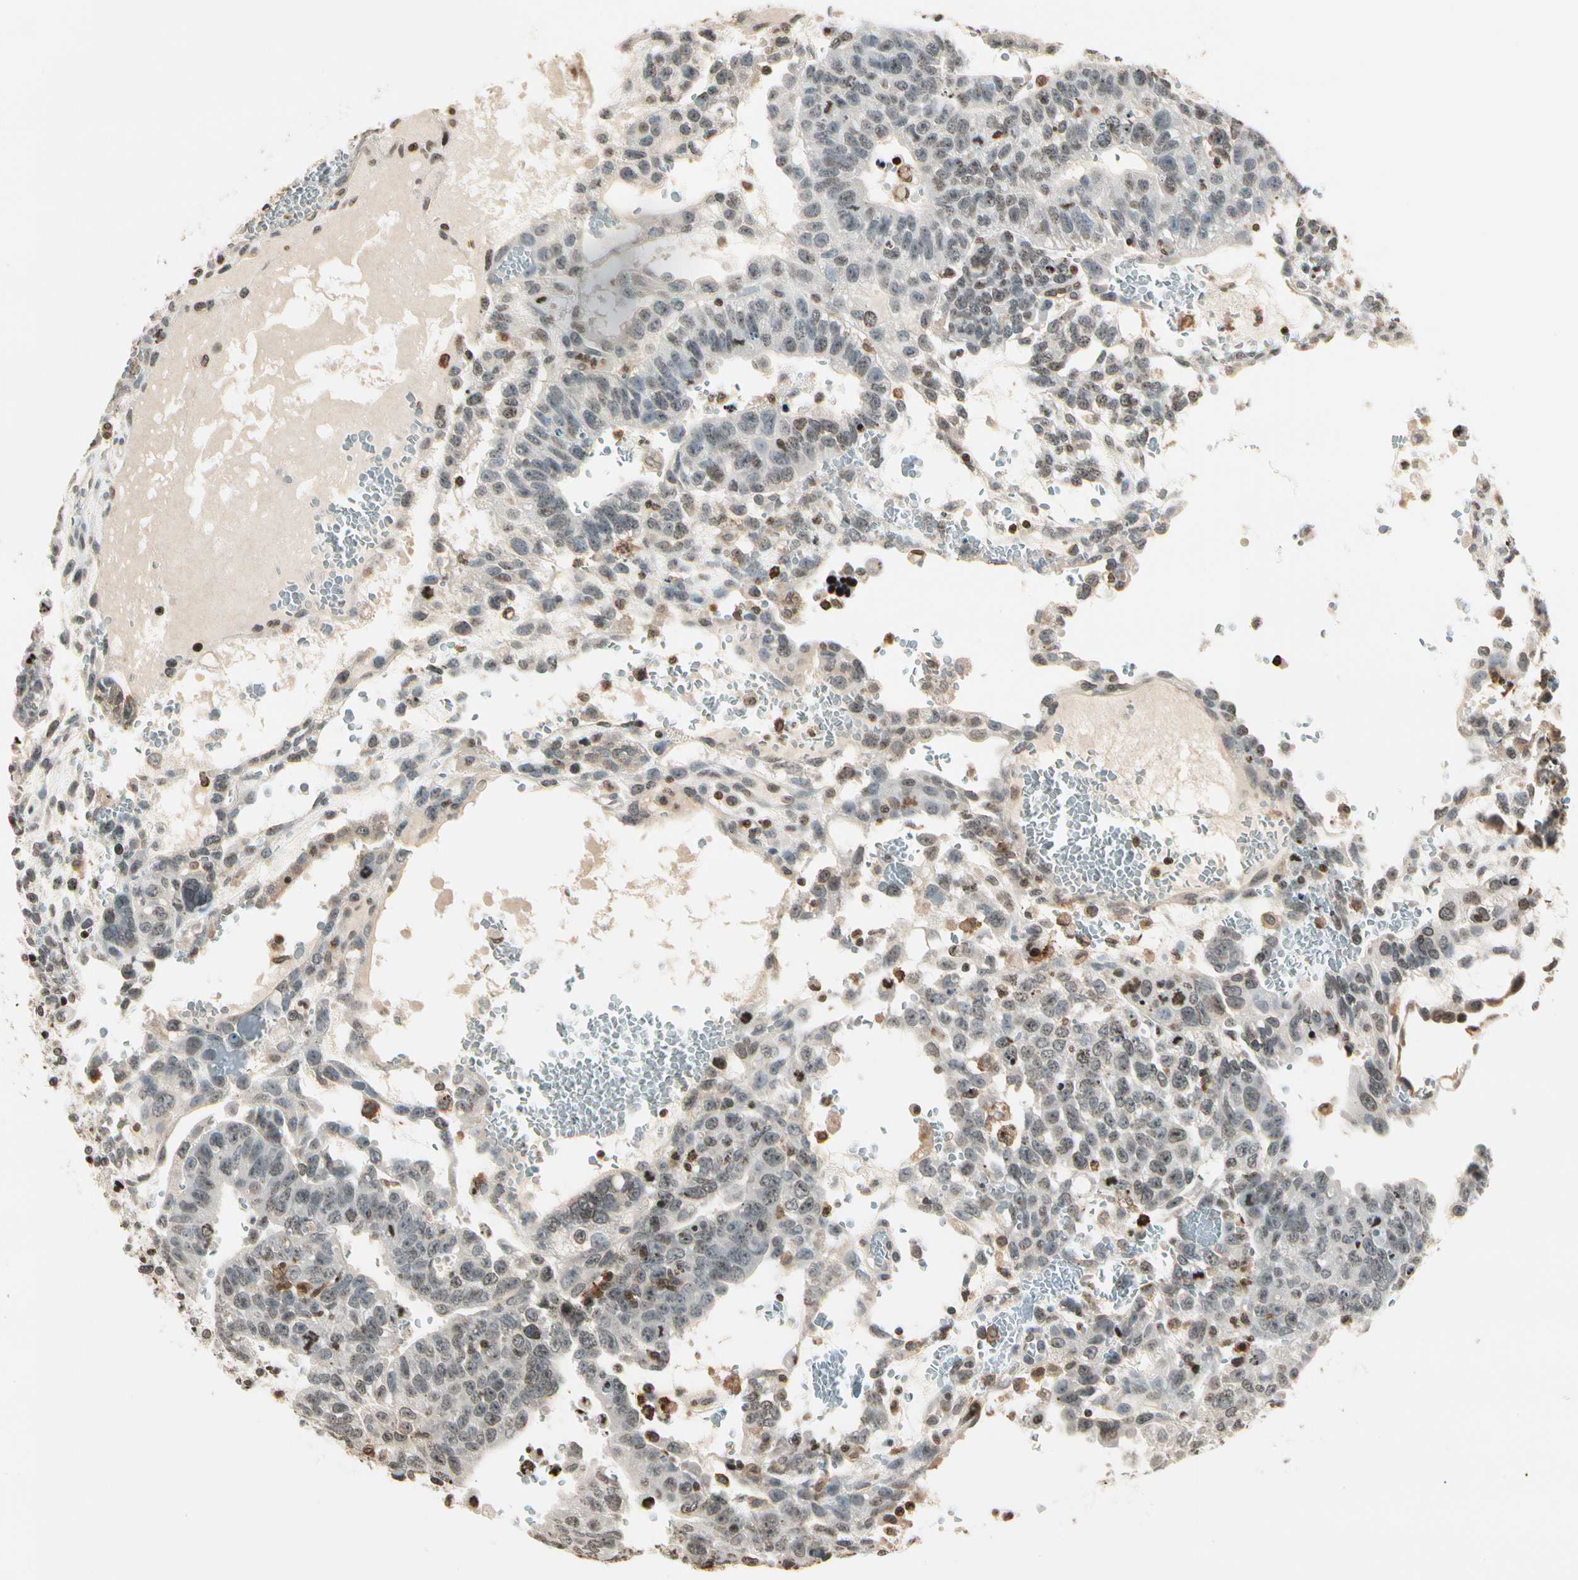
{"staining": {"intensity": "weak", "quantity": "<25%", "location": "nuclear"}, "tissue": "testis cancer", "cell_type": "Tumor cells", "image_type": "cancer", "snomed": [{"axis": "morphology", "description": "Seminoma, NOS"}, {"axis": "morphology", "description": "Carcinoma, Embryonal, NOS"}, {"axis": "topography", "description": "Testis"}], "caption": "The immunohistochemistry micrograph has no significant staining in tumor cells of testis cancer tissue. (DAB (3,3'-diaminobenzidine) immunohistochemistry (IHC), high magnification).", "gene": "FER", "patient": {"sex": "male", "age": 52}}